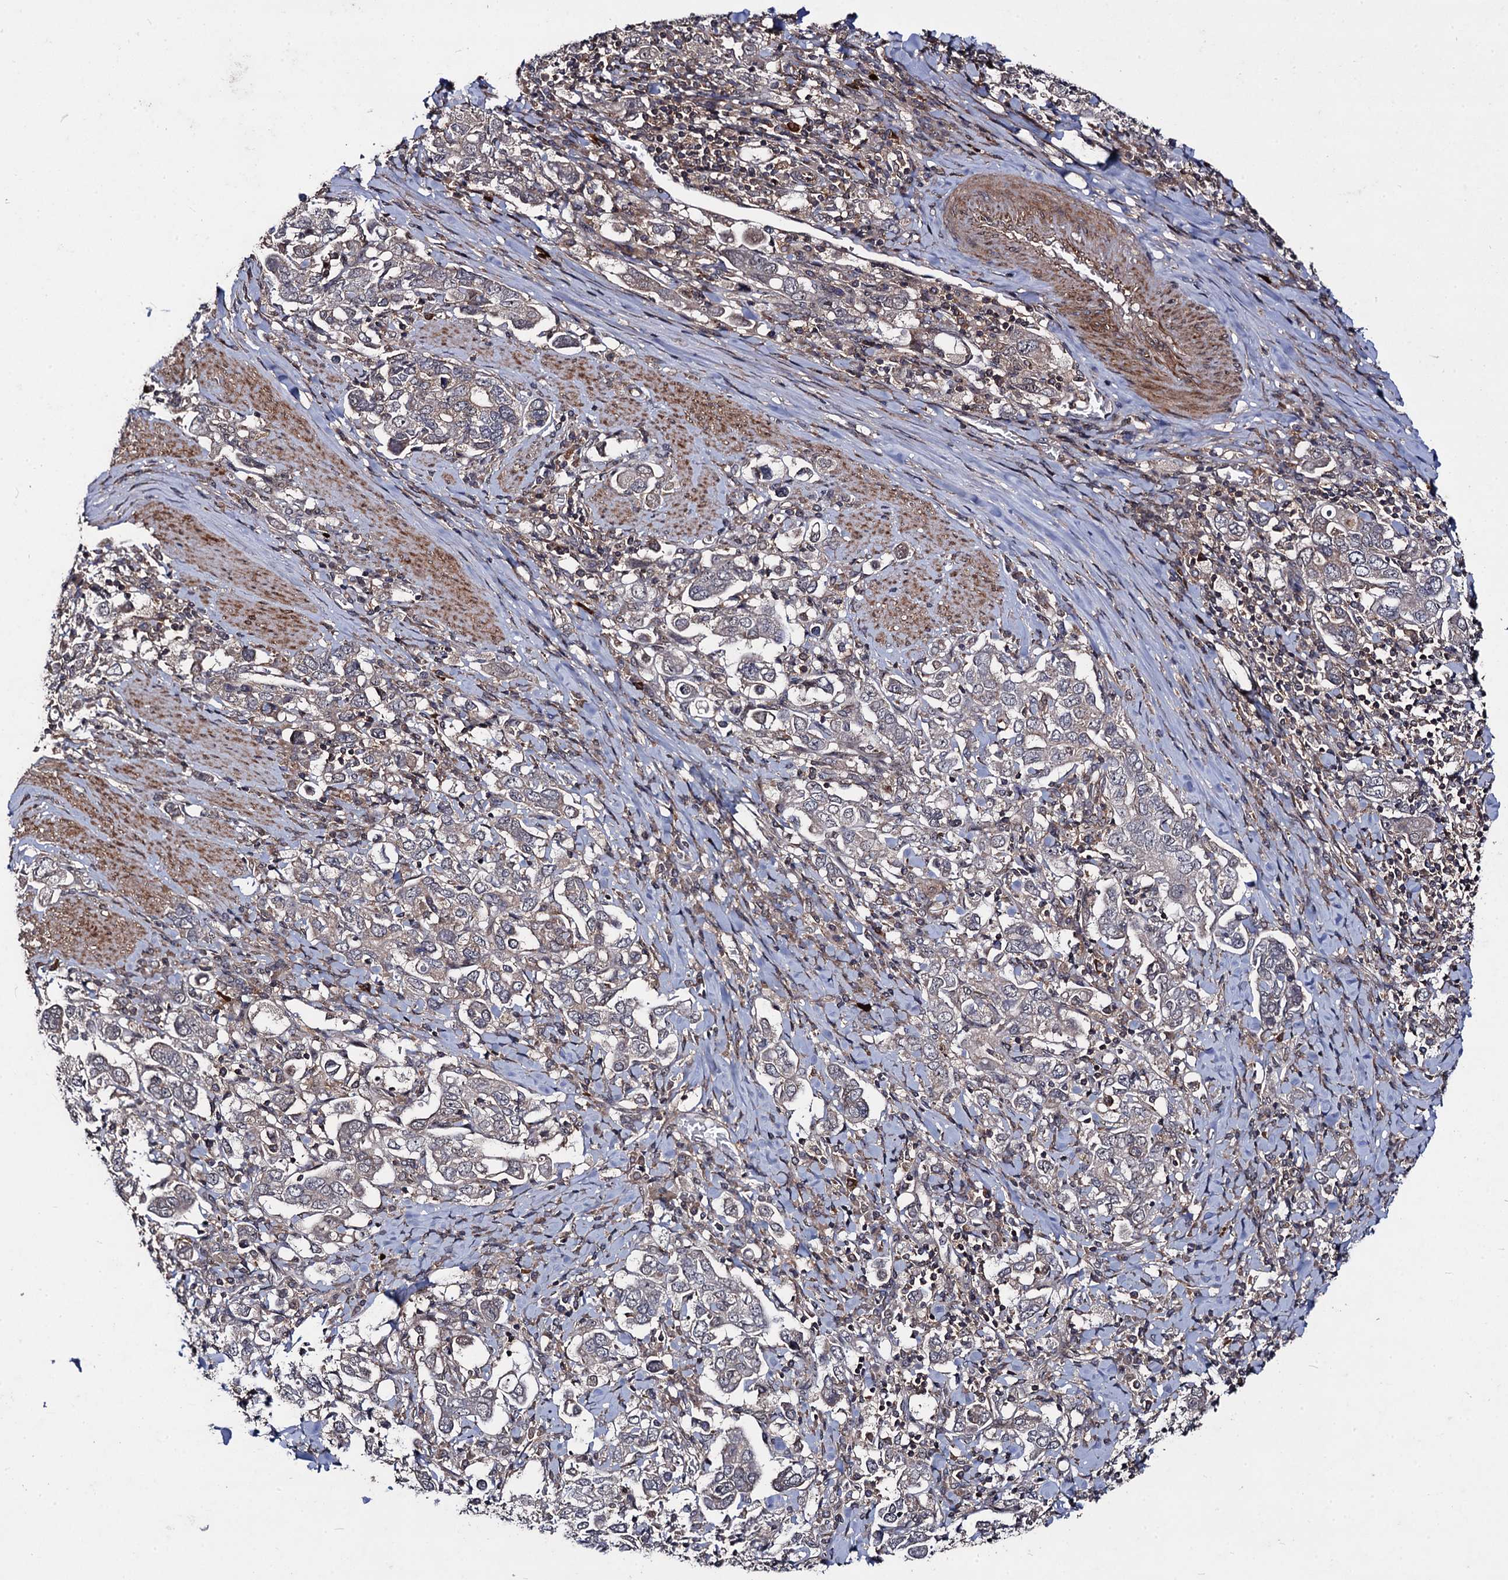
{"staining": {"intensity": "weak", "quantity": "25%-75%", "location": "cytoplasmic/membranous"}, "tissue": "stomach cancer", "cell_type": "Tumor cells", "image_type": "cancer", "snomed": [{"axis": "morphology", "description": "Adenocarcinoma, NOS"}, {"axis": "topography", "description": "Stomach, upper"}], "caption": "Human stomach cancer (adenocarcinoma) stained with a protein marker demonstrates weak staining in tumor cells.", "gene": "KXD1", "patient": {"sex": "male", "age": 62}}